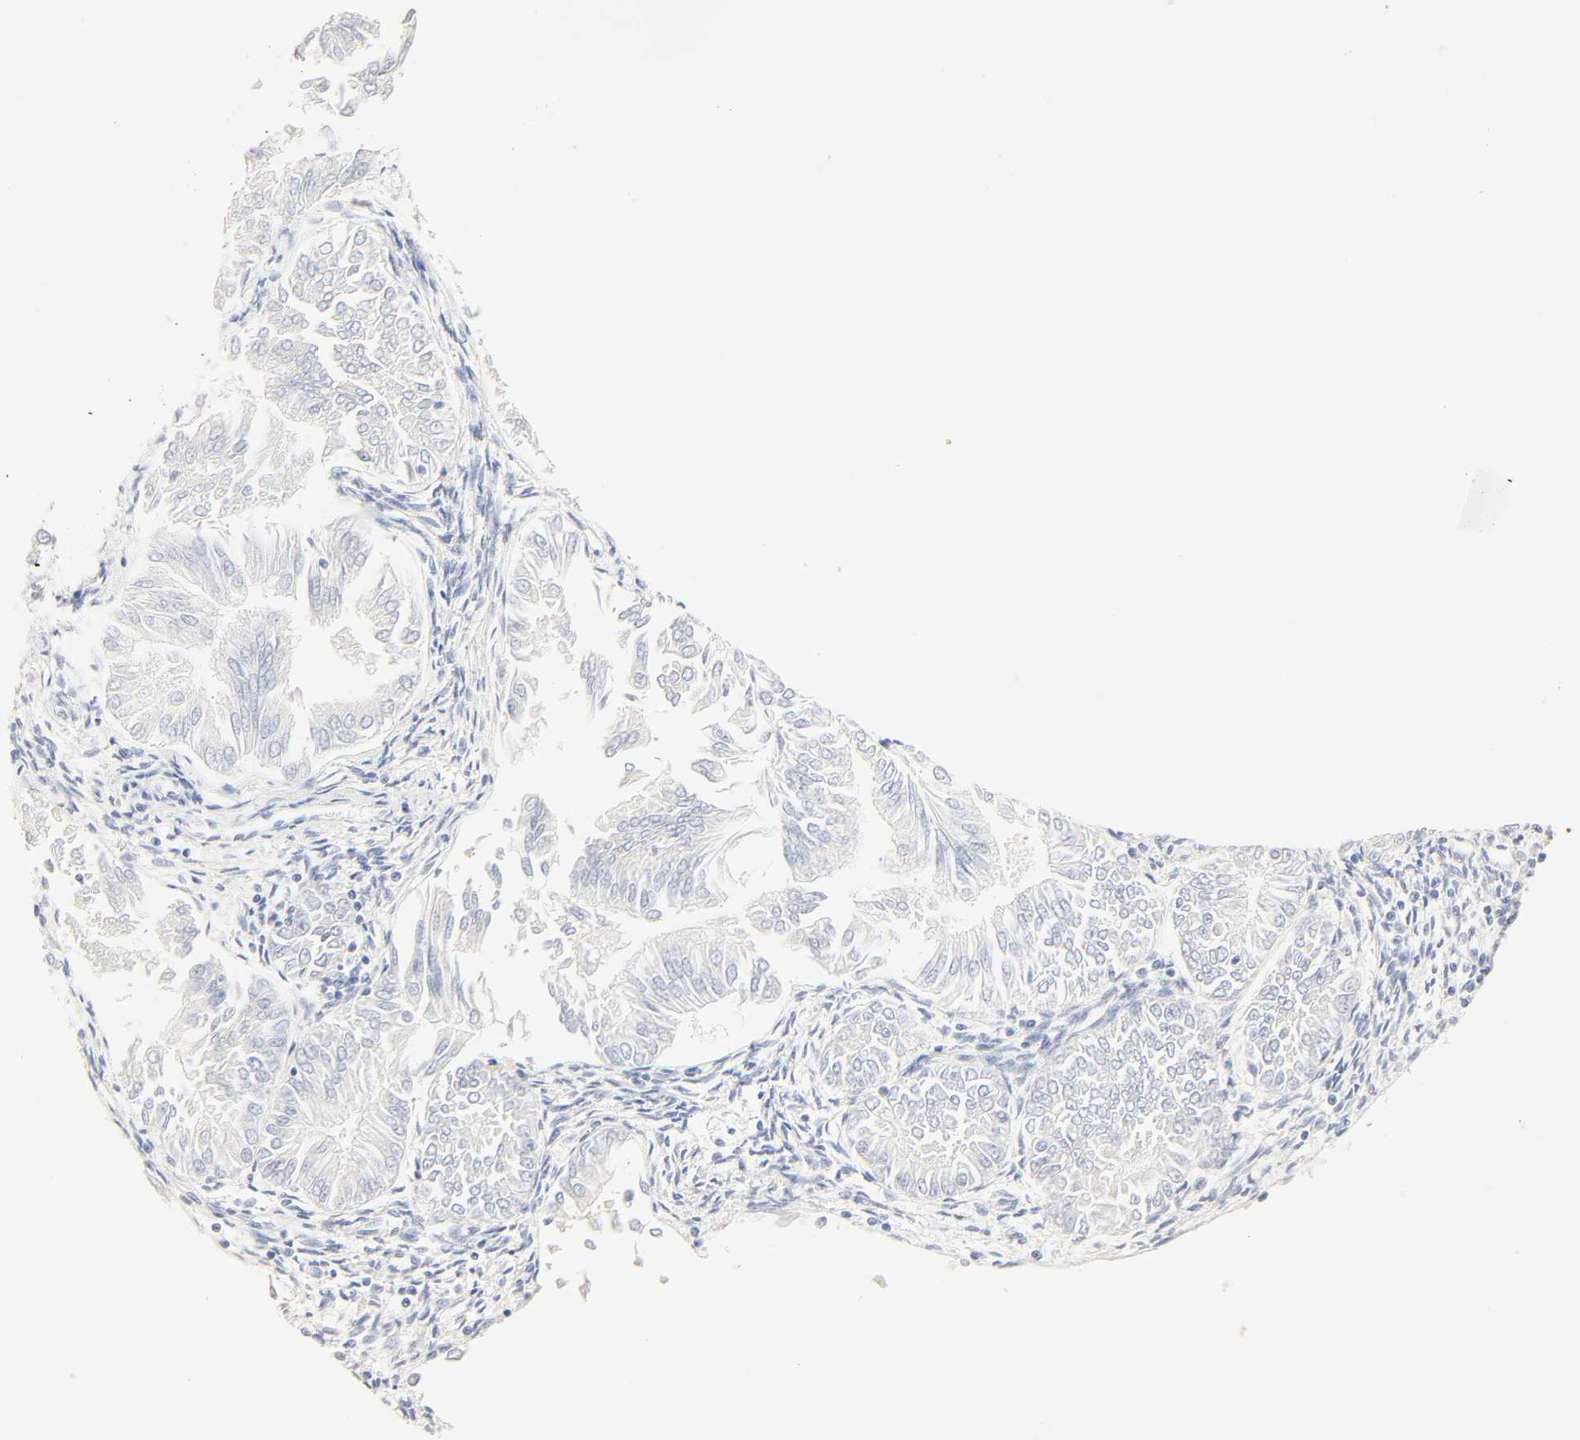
{"staining": {"intensity": "negative", "quantity": "none", "location": "none"}, "tissue": "endometrial cancer", "cell_type": "Tumor cells", "image_type": "cancer", "snomed": [{"axis": "morphology", "description": "Adenocarcinoma, NOS"}, {"axis": "topography", "description": "Endometrium"}], "caption": "An immunohistochemistry (IHC) histopathology image of endometrial adenocarcinoma is shown. There is no staining in tumor cells of endometrial adenocarcinoma. (Stains: DAB immunohistochemistry (IHC) with hematoxylin counter stain, Microscopy: brightfield microscopy at high magnification).", "gene": "SLCO1B3", "patient": {"sex": "female", "age": 53}}